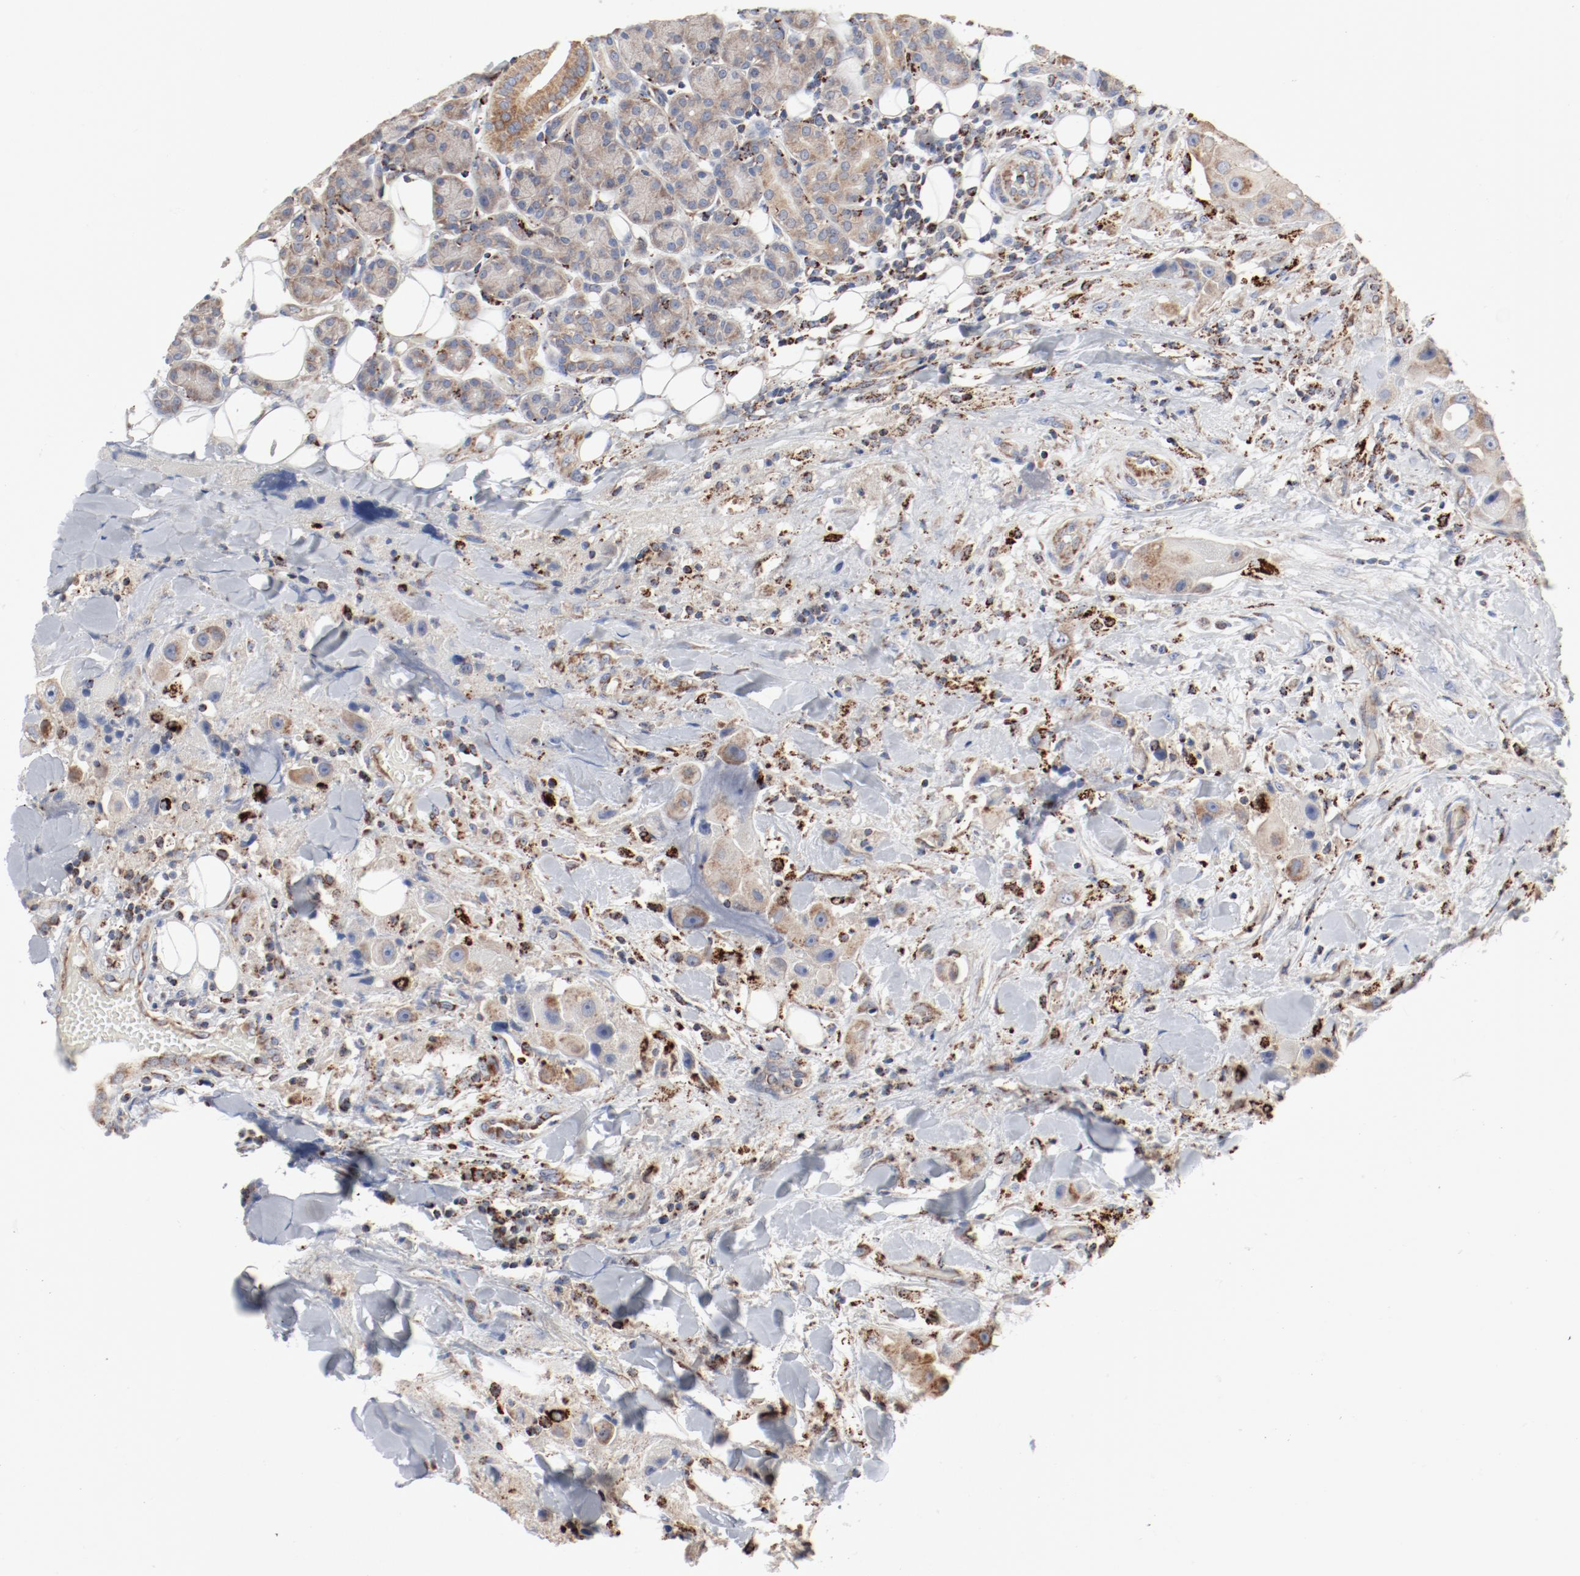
{"staining": {"intensity": "weak", "quantity": "25%-75%", "location": "cytoplasmic/membranous"}, "tissue": "head and neck cancer", "cell_type": "Tumor cells", "image_type": "cancer", "snomed": [{"axis": "morphology", "description": "Normal tissue, NOS"}, {"axis": "morphology", "description": "Adenocarcinoma, NOS"}, {"axis": "topography", "description": "Salivary gland"}, {"axis": "topography", "description": "Head-Neck"}], "caption": "The photomicrograph shows immunohistochemical staining of head and neck adenocarcinoma. There is weak cytoplasmic/membranous positivity is identified in about 25%-75% of tumor cells. Ihc stains the protein in brown and the nuclei are stained blue.", "gene": "SETD3", "patient": {"sex": "male", "age": 80}}